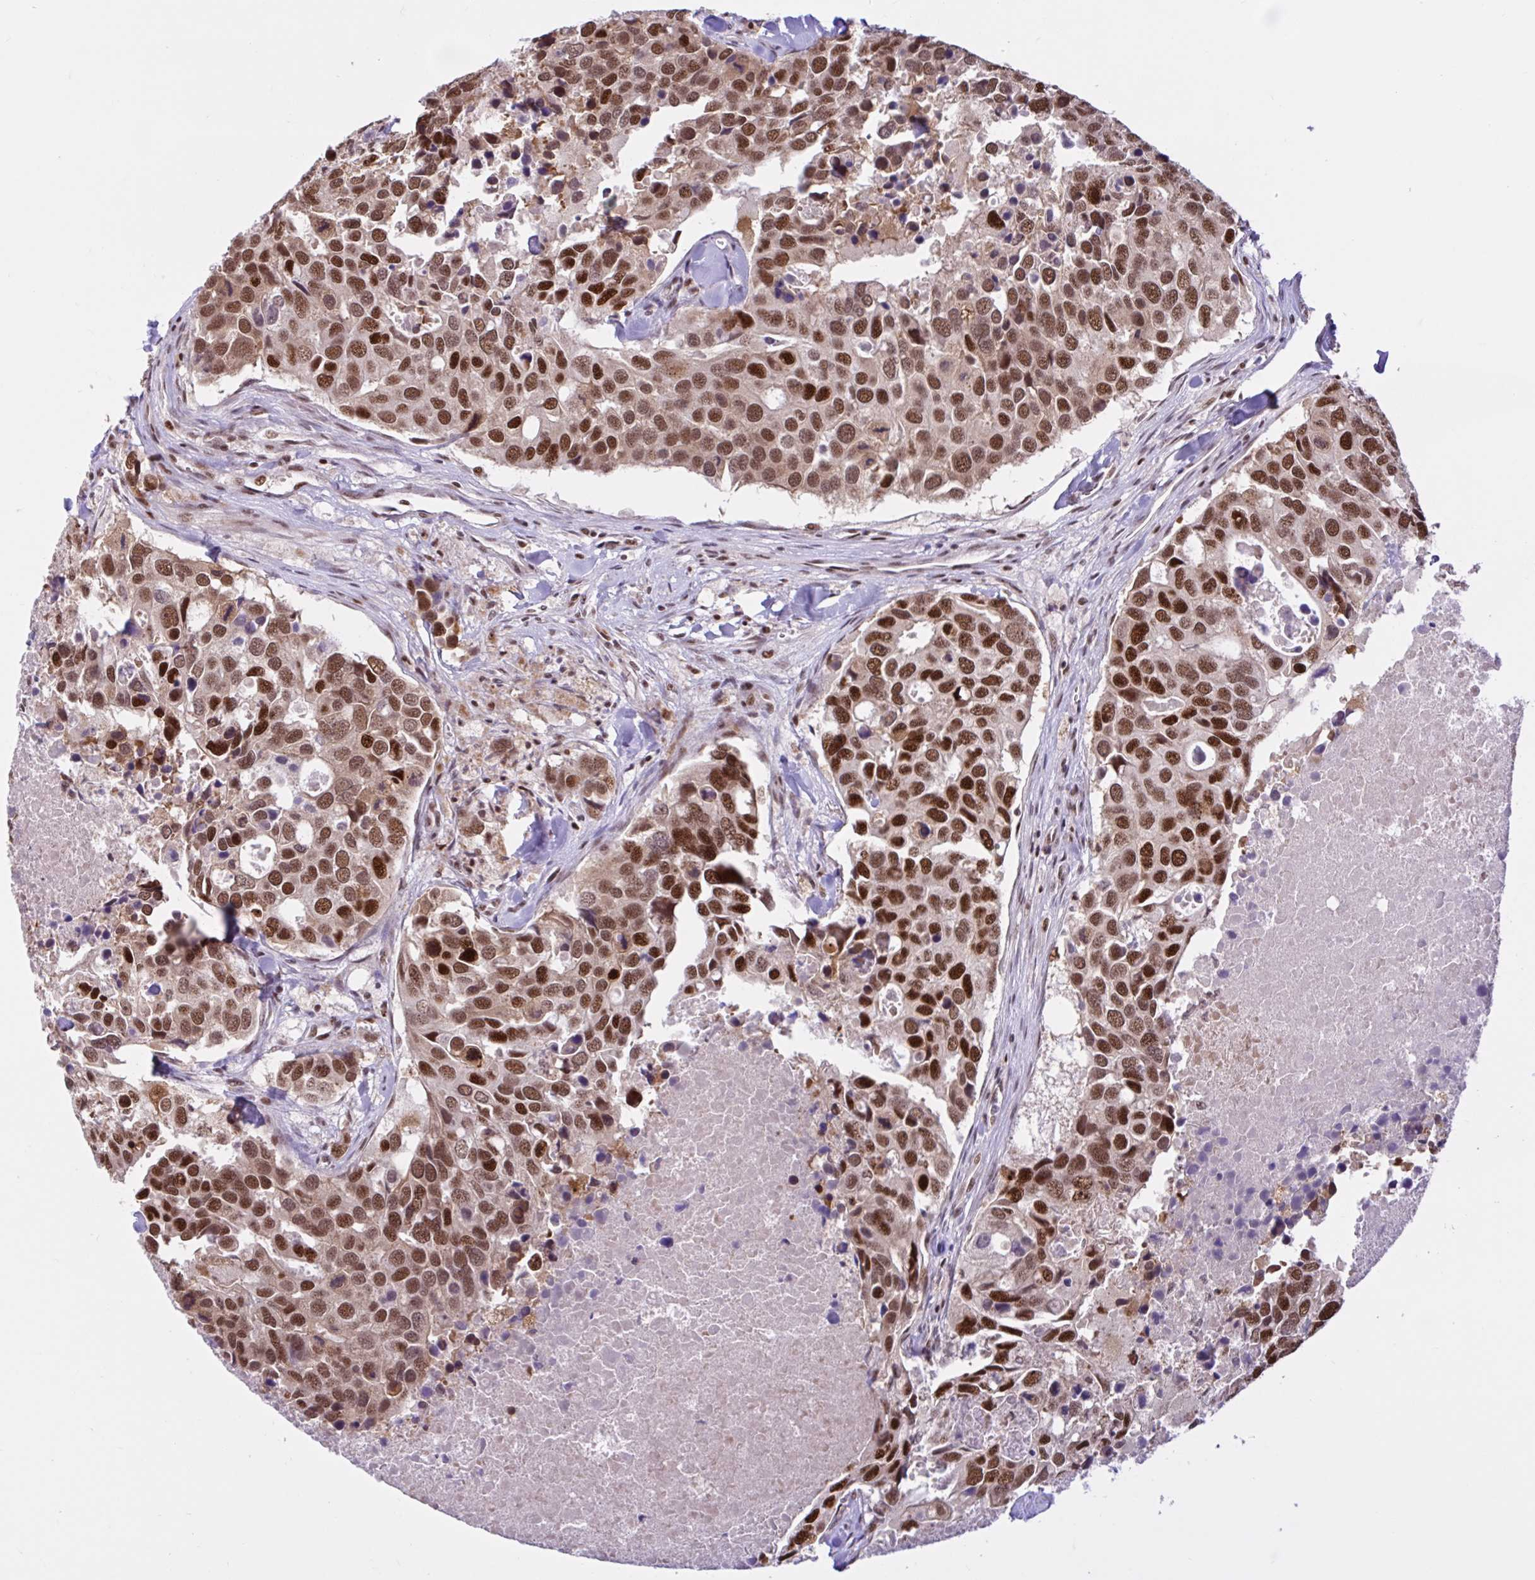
{"staining": {"intensity": "moderate", "quantity": ">75%", "location": "nuclear"}, "tissue": "breast cancer", "cell_type": "Tumor cells", "image_type": "cancer", "snomed": [{"axis": "morphology", "description": "Duct carcinoma"}, {"axis": "topography", "description": "Breast"}], "caption": "IHC staining of breast cancer (invasive ductal carcinoma), which reveals medium levels of moderate nuclear staining in approximately >75% of tumor cells indicating moderate nuclear protein positivity. The staining was performed using DAB (brown) for protein detection and nuclei were counterstained in hematoxylin (blue).", "gene": "CCDC12", "patient": {"sex": "female", "age": 83}}